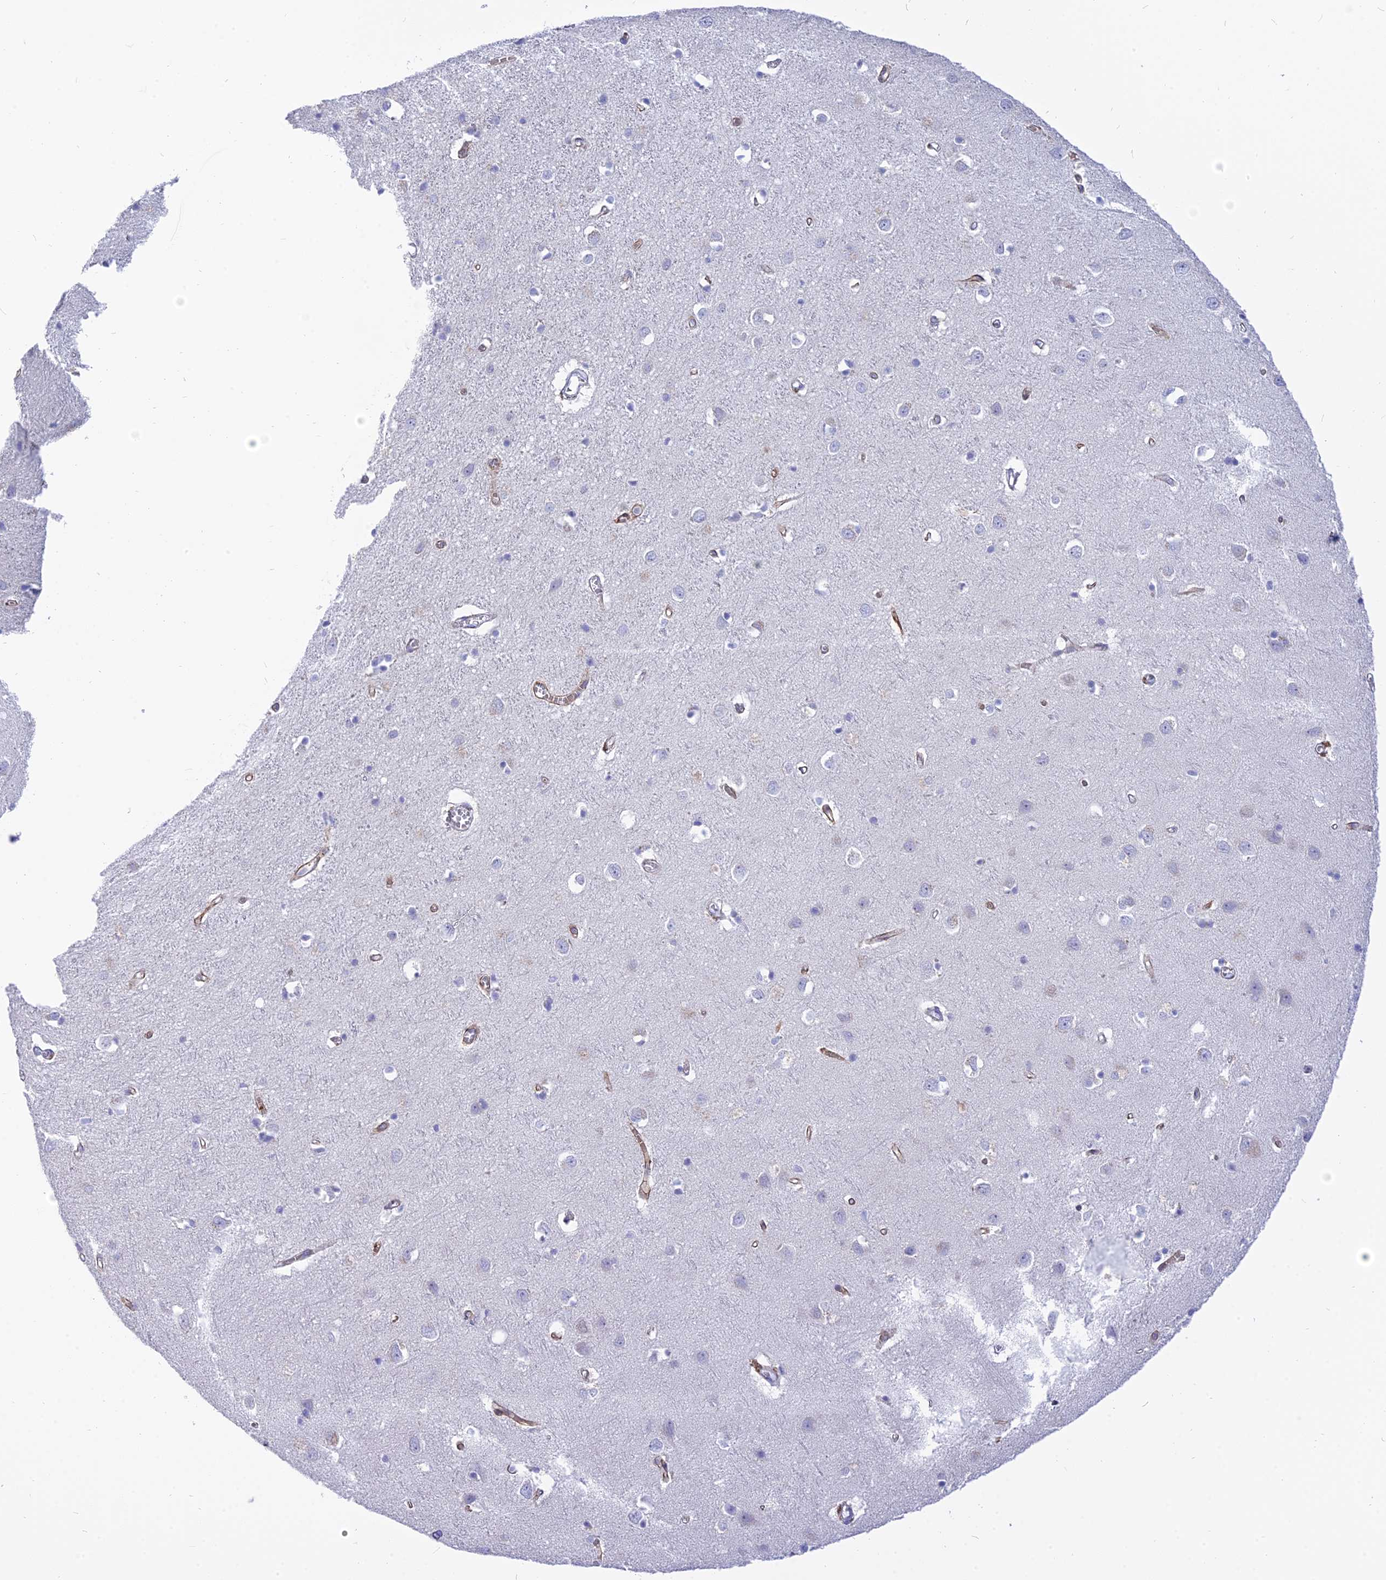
{"staining": {"intensity": "moderate", "quantity": "25%-75%", "location": "cytoplasmic/membranous"}, "tissue": "cerebral cortex", "cell_type": "Endothelial cells", "image_type": "normal", "snomed": [{"axis": "morphology", "description": "Normal tissue, NOS"}, {"axis": "topography", "description": "Cerebral cortex"}], "caption": "The photomicrograph displays staining of unremarkable cerebral cortex, revealing moderate cytoplasmic/membranous protein staining (brown color) within endothelial cells.", "gene": "MBD3L1", "patient": {"sex": "female", "age": 64}}